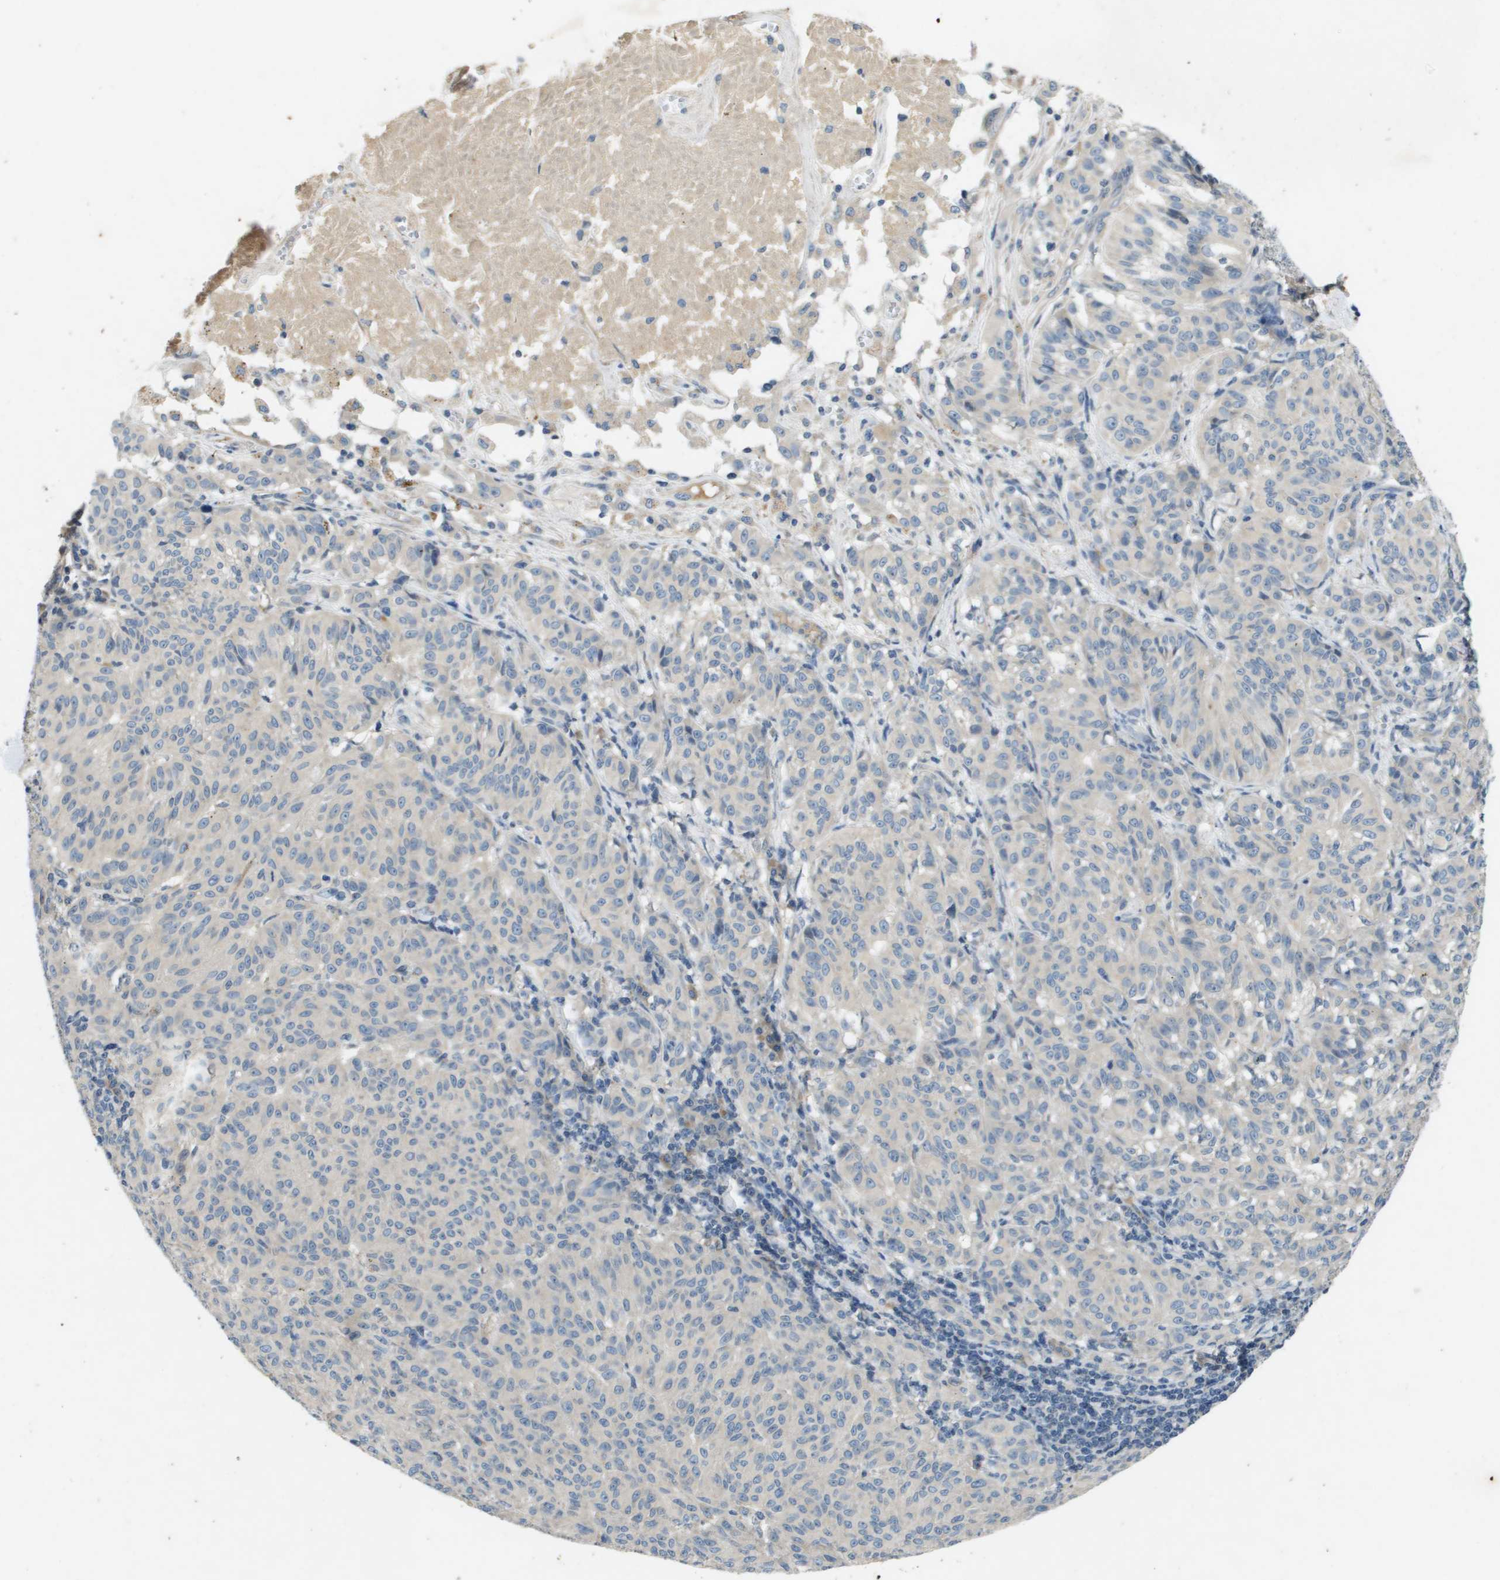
{"staining": {"intensity": "negative", "quantity": "none", "location": "none"}, "tissue": "melanoma", "cell_type": "Tumor cells", "image_type": "cancer", "snomed": [{"axis": "morphology", "description": "Malignant melanoma, NOS"}, {"axis": "topography", "description": "Skin"}], "caption": "Human melanoma stained for a protein using immunohistochemistry demonstrates no positivity in tumor cells.", "gene": "PGAP3", "patient": {"sex": "female", "age": 72}}